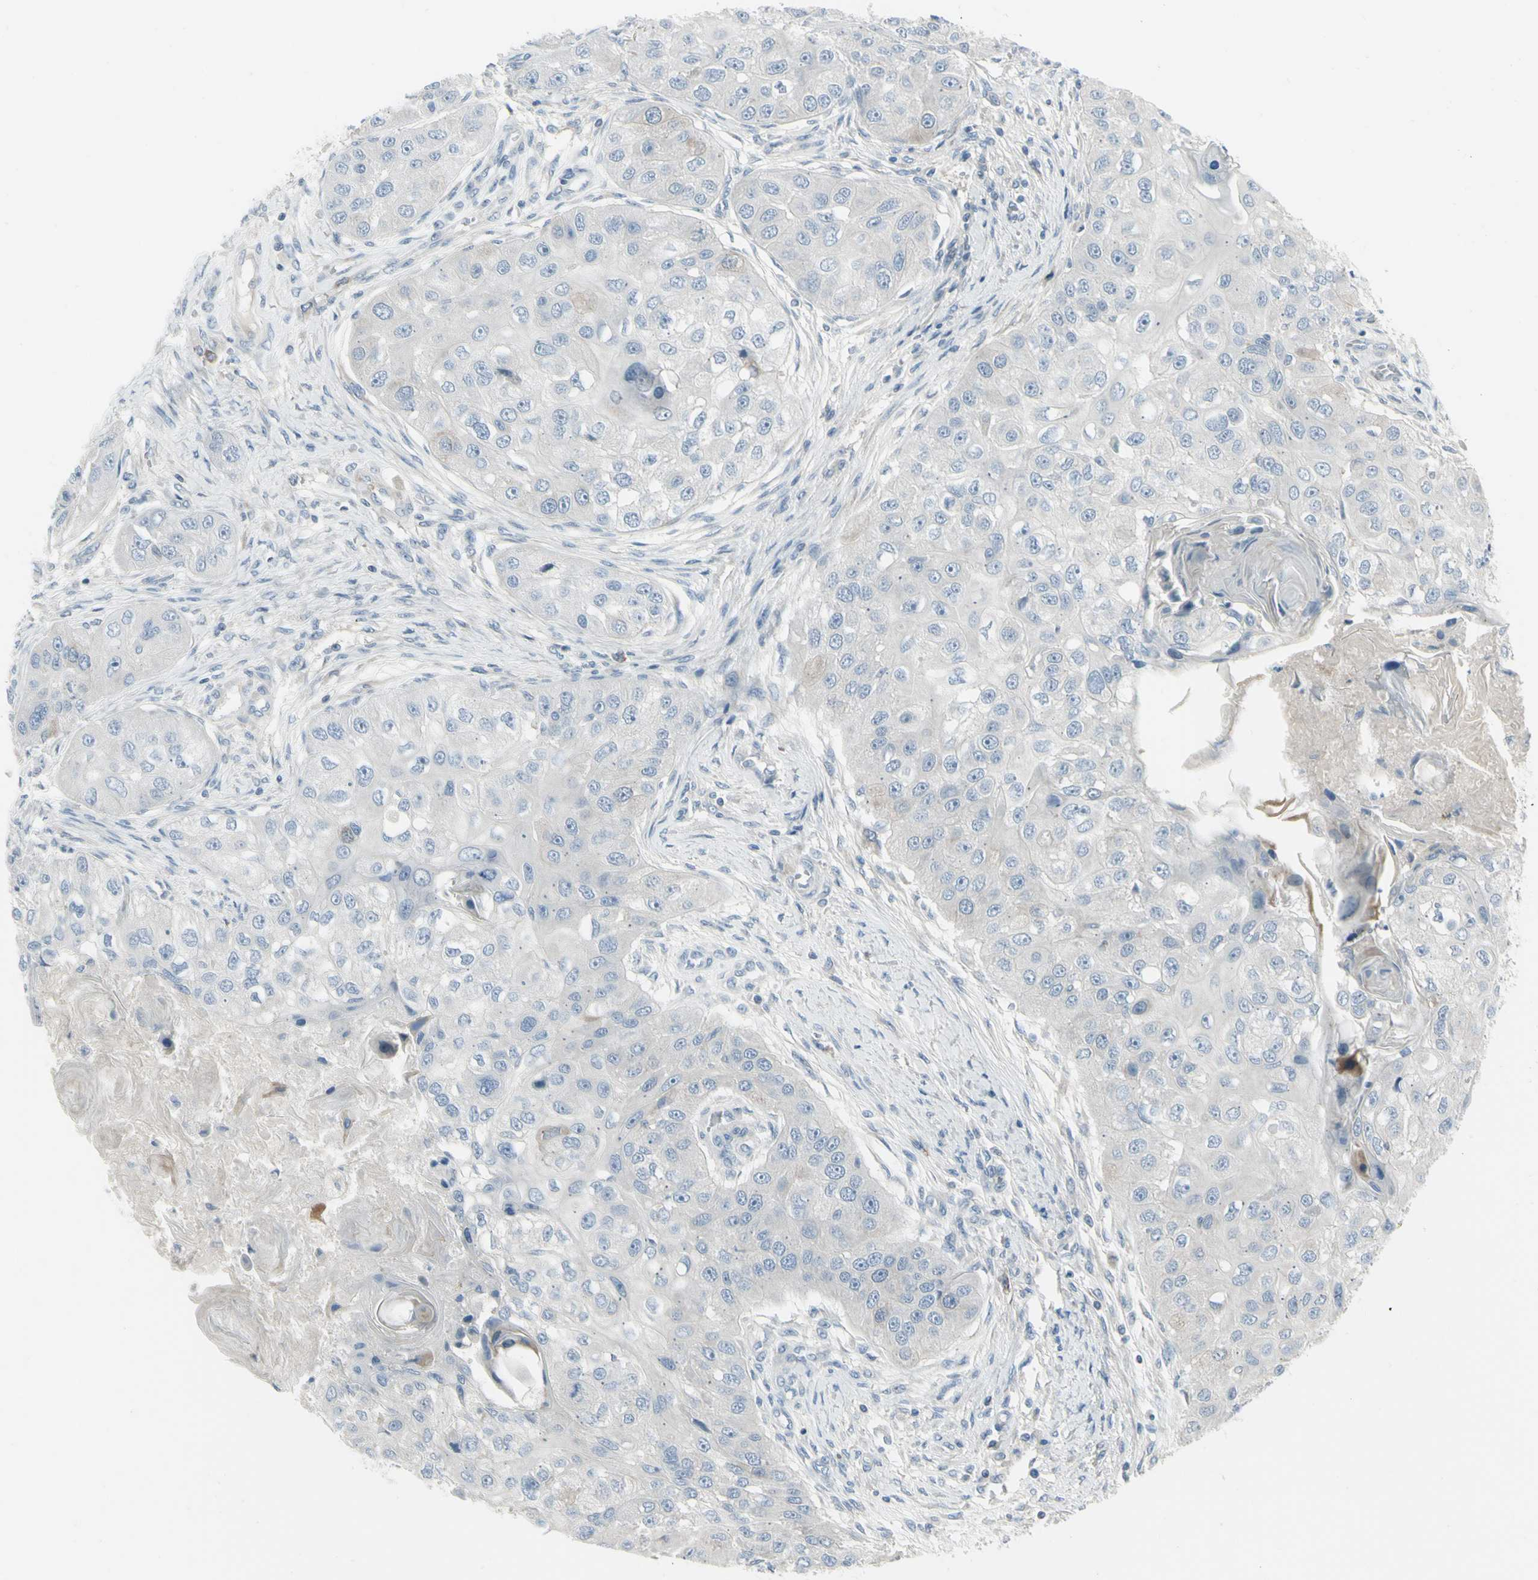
{"staining": {"intensity": "weak", "quantity": "<25%", "location": "cytoplasmic/membranous"}, "tissue": "head and neck cancer", "cell_type": "Tumor cells", "image_type": "cancer", "snomed": [{"axis": "morphology", "description": "Normal tissue, NOS"}, {"axis": "morphology", "description": "Squamous cell carcinoma, NOS"}, {"axis": "topography", "description": "Skeletal muscle"}, {"axis": "topography", "description": "Head-Neck"}], "caption": "IHC histopathology image of neoplastic tissue: human head and neck squamous cell carcinoma stained with DAB shows no significant protein staining in tumor cells. (Stains: DAB IHC with hematoxylin counter stain, Microscopy: brightfield microscopy at high magnification).", "gene": "CCNB2", "patient": {"sex": "male", "age": 51}}